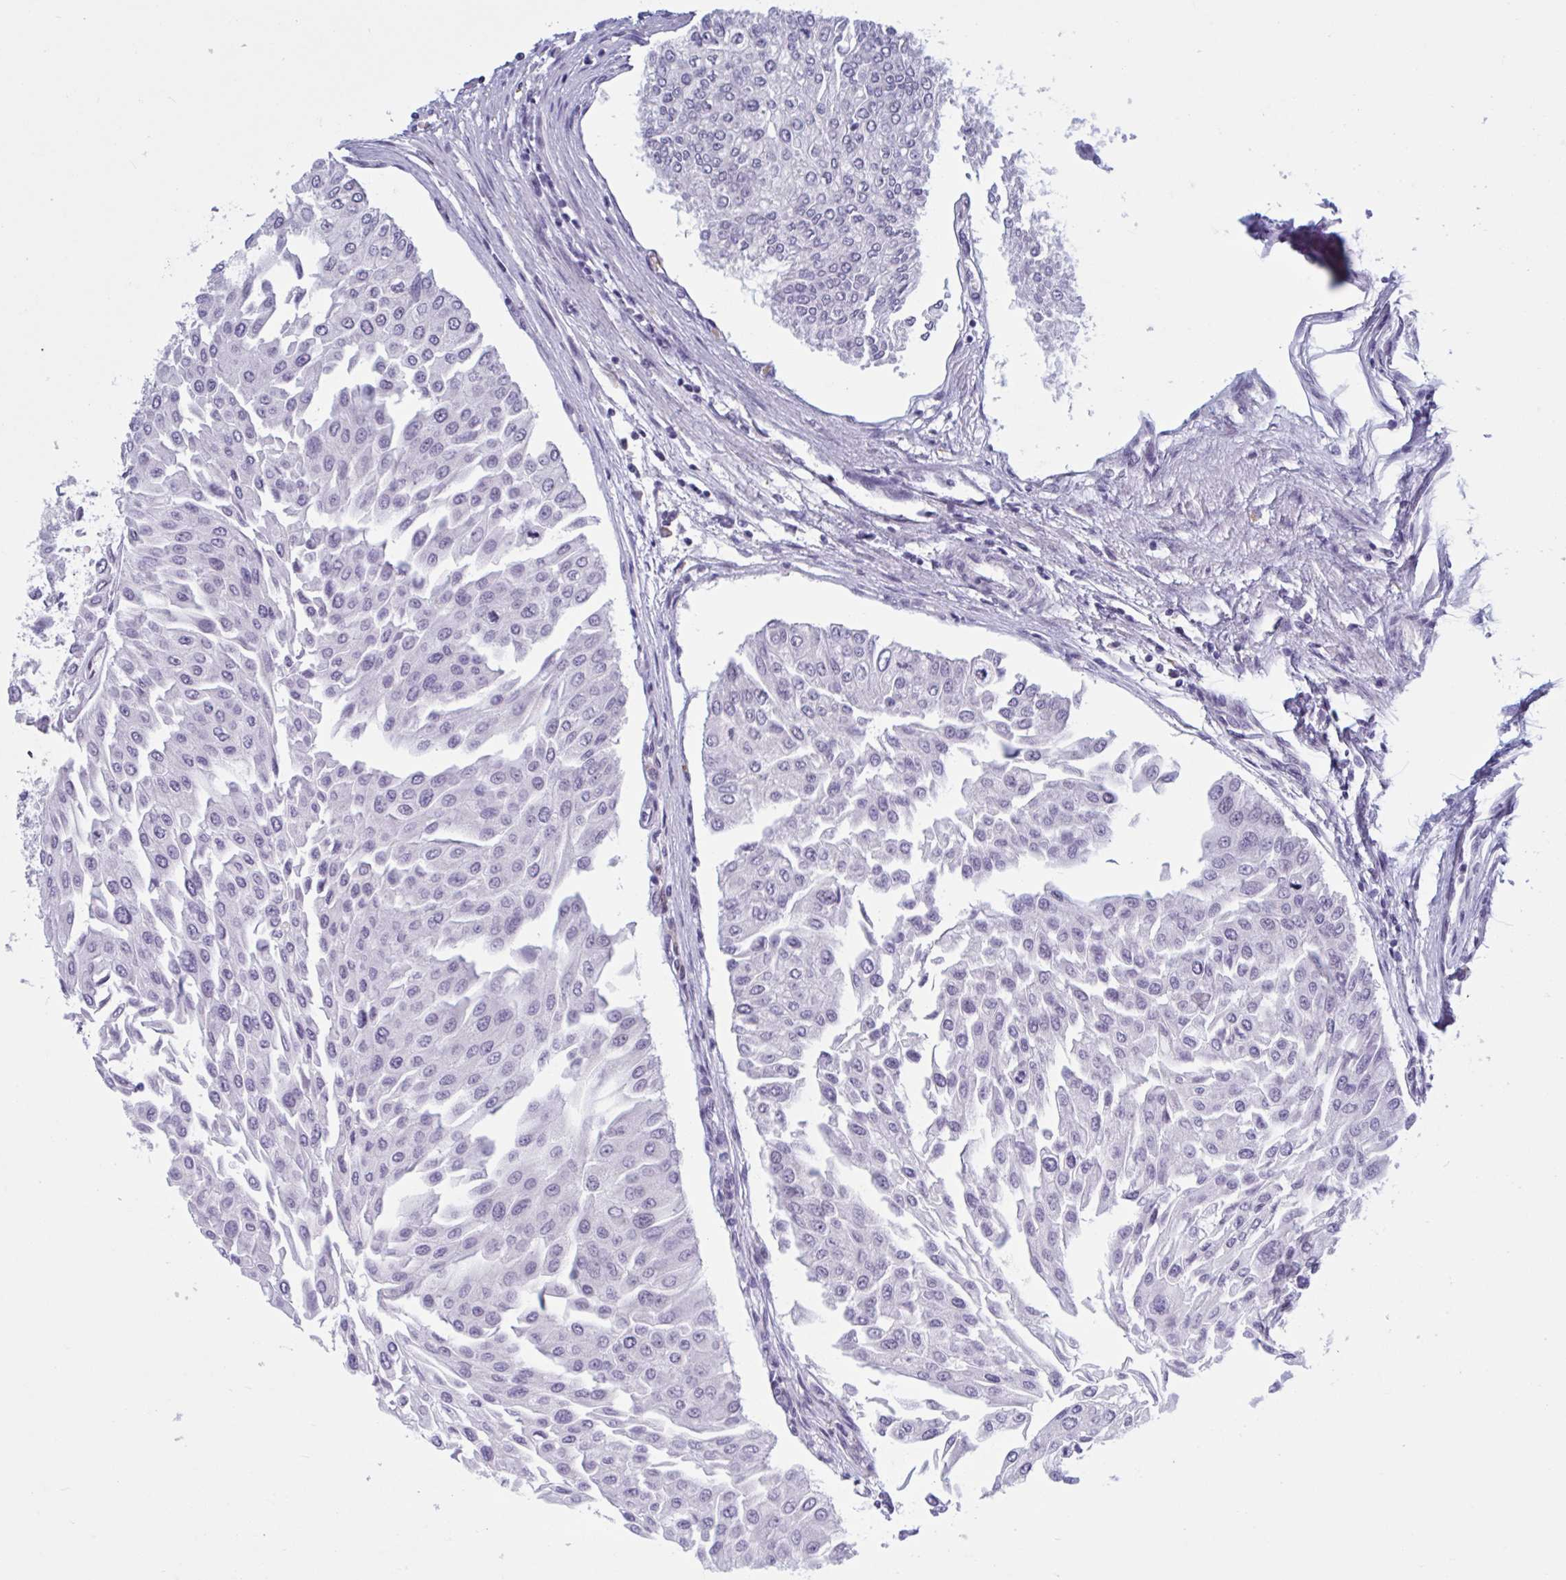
{"staining": {"intensity": "negative", "quantity": "none", "location": "none"}, "tissue": "urothelial cancer", "cell_type": "Tumor cells", "image_type": "cancer", "snomed": [{"axis": "morphology", "description": "Urothelial carcinoma, NOS"}, {"axis": "topography", "description": "Urinary bladder"}], "caption": "Immunohistochemistry (IHC) histopathology image of neoplastic tissue: transitional cell carcinoma stained with DAB exhibits no significant protein expression in tumor cells.", "gene": "HSD11B2", "patient": {"sex": "male", "age": 67}}